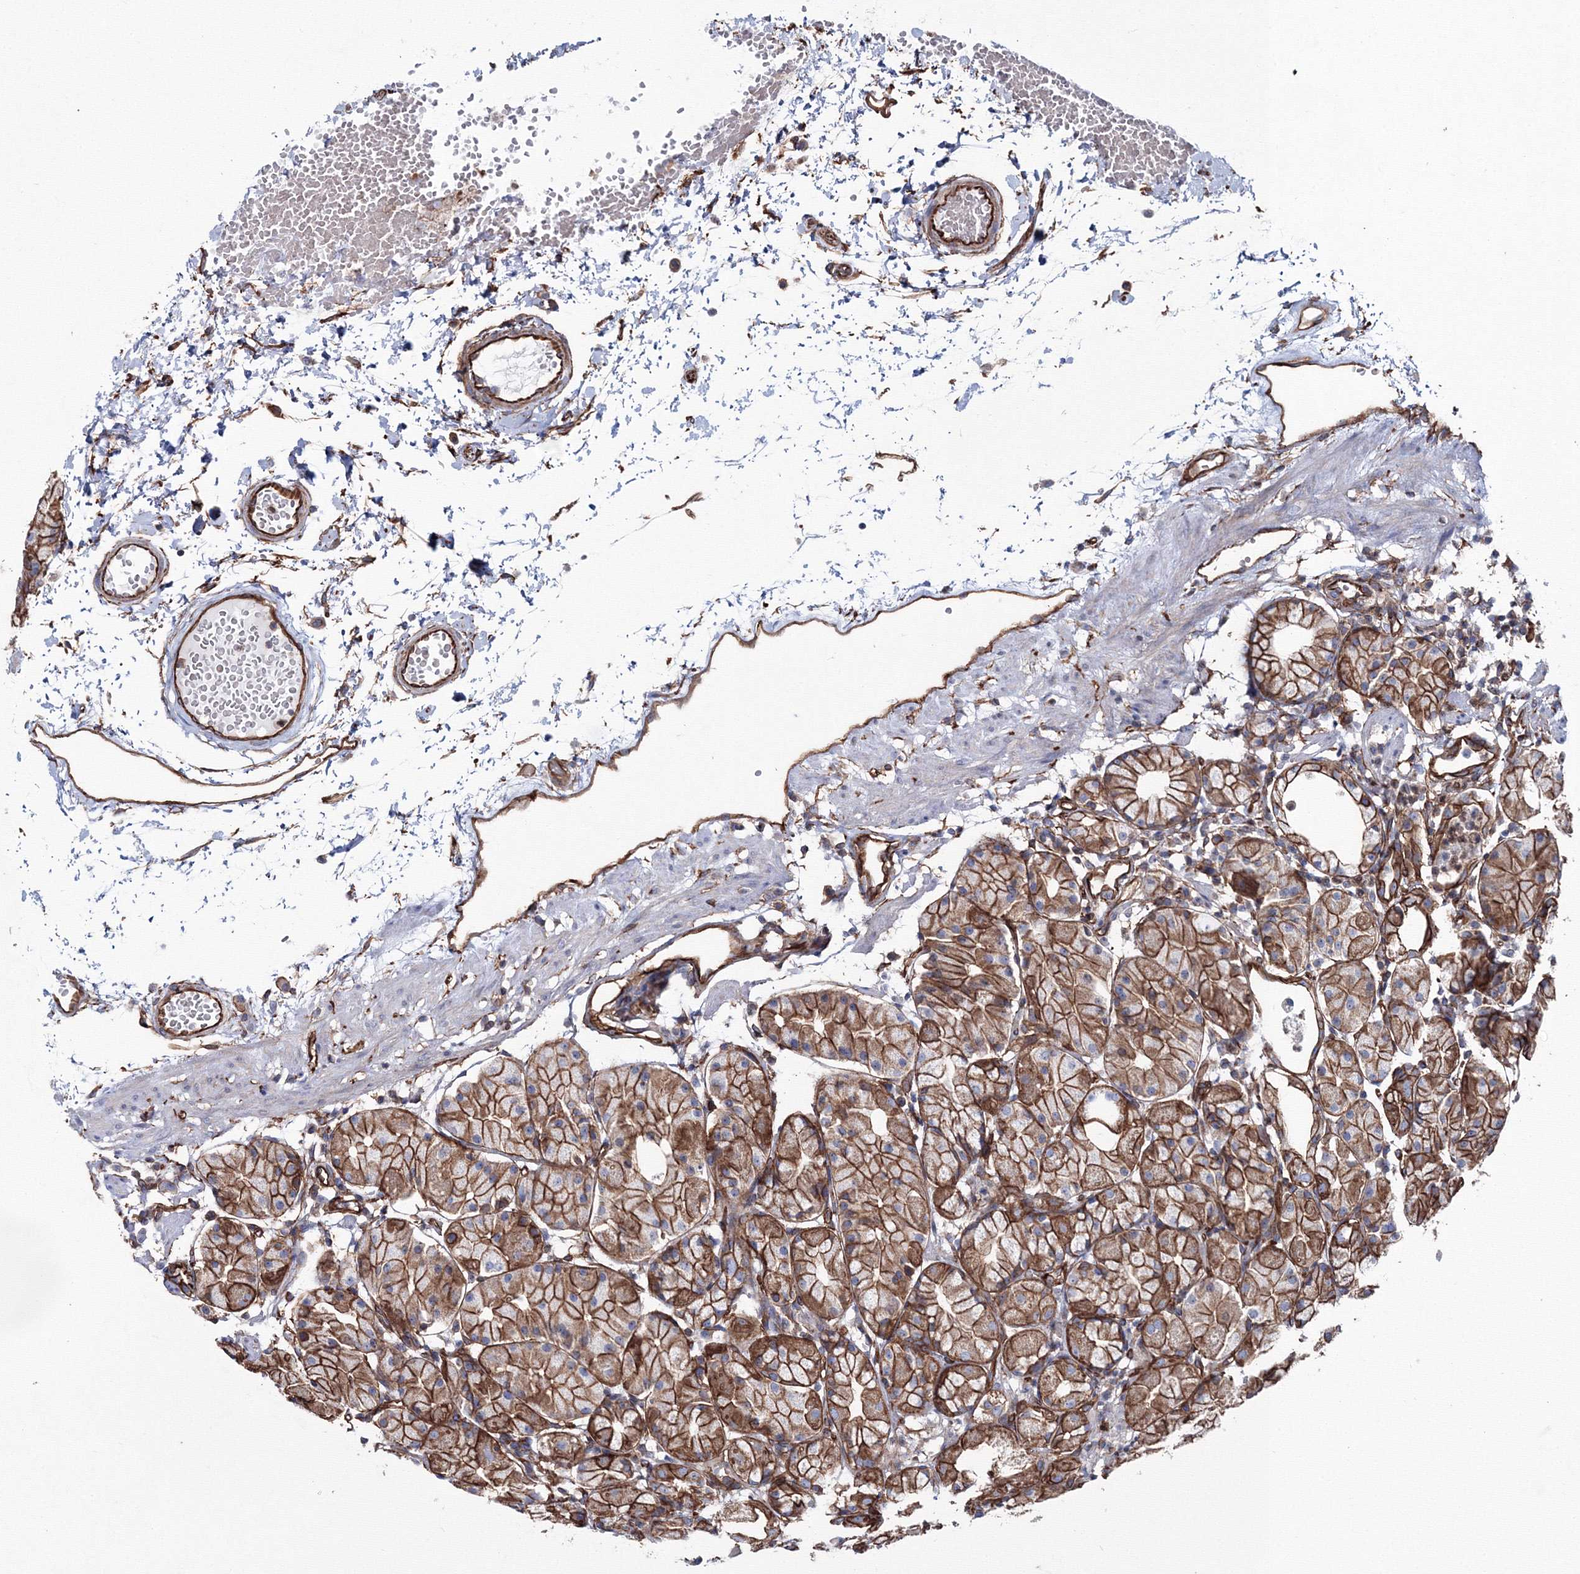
{"staining": {"intensity": "moderate", "quantity": ">75%", "location": "cytoplasmic/membranous"}, "tissue": "stomach", "cell_type": "Glandular cells", "image_type": "normal", "snomed": [{"axis": "morphology", "description": "Normal tissue, NOS"}, {"axis": "topography", "description": "Stomach"}, {"axis": "topography", "description": "Stomach, lower"}], "caption": "Glandular cells show medium levels of moderate cytoplasmic/membranous positivity in about >75% of cells in benign stomach.", "gene": "ANKRD37", "patient": {"sex": "female", "age": 75}}